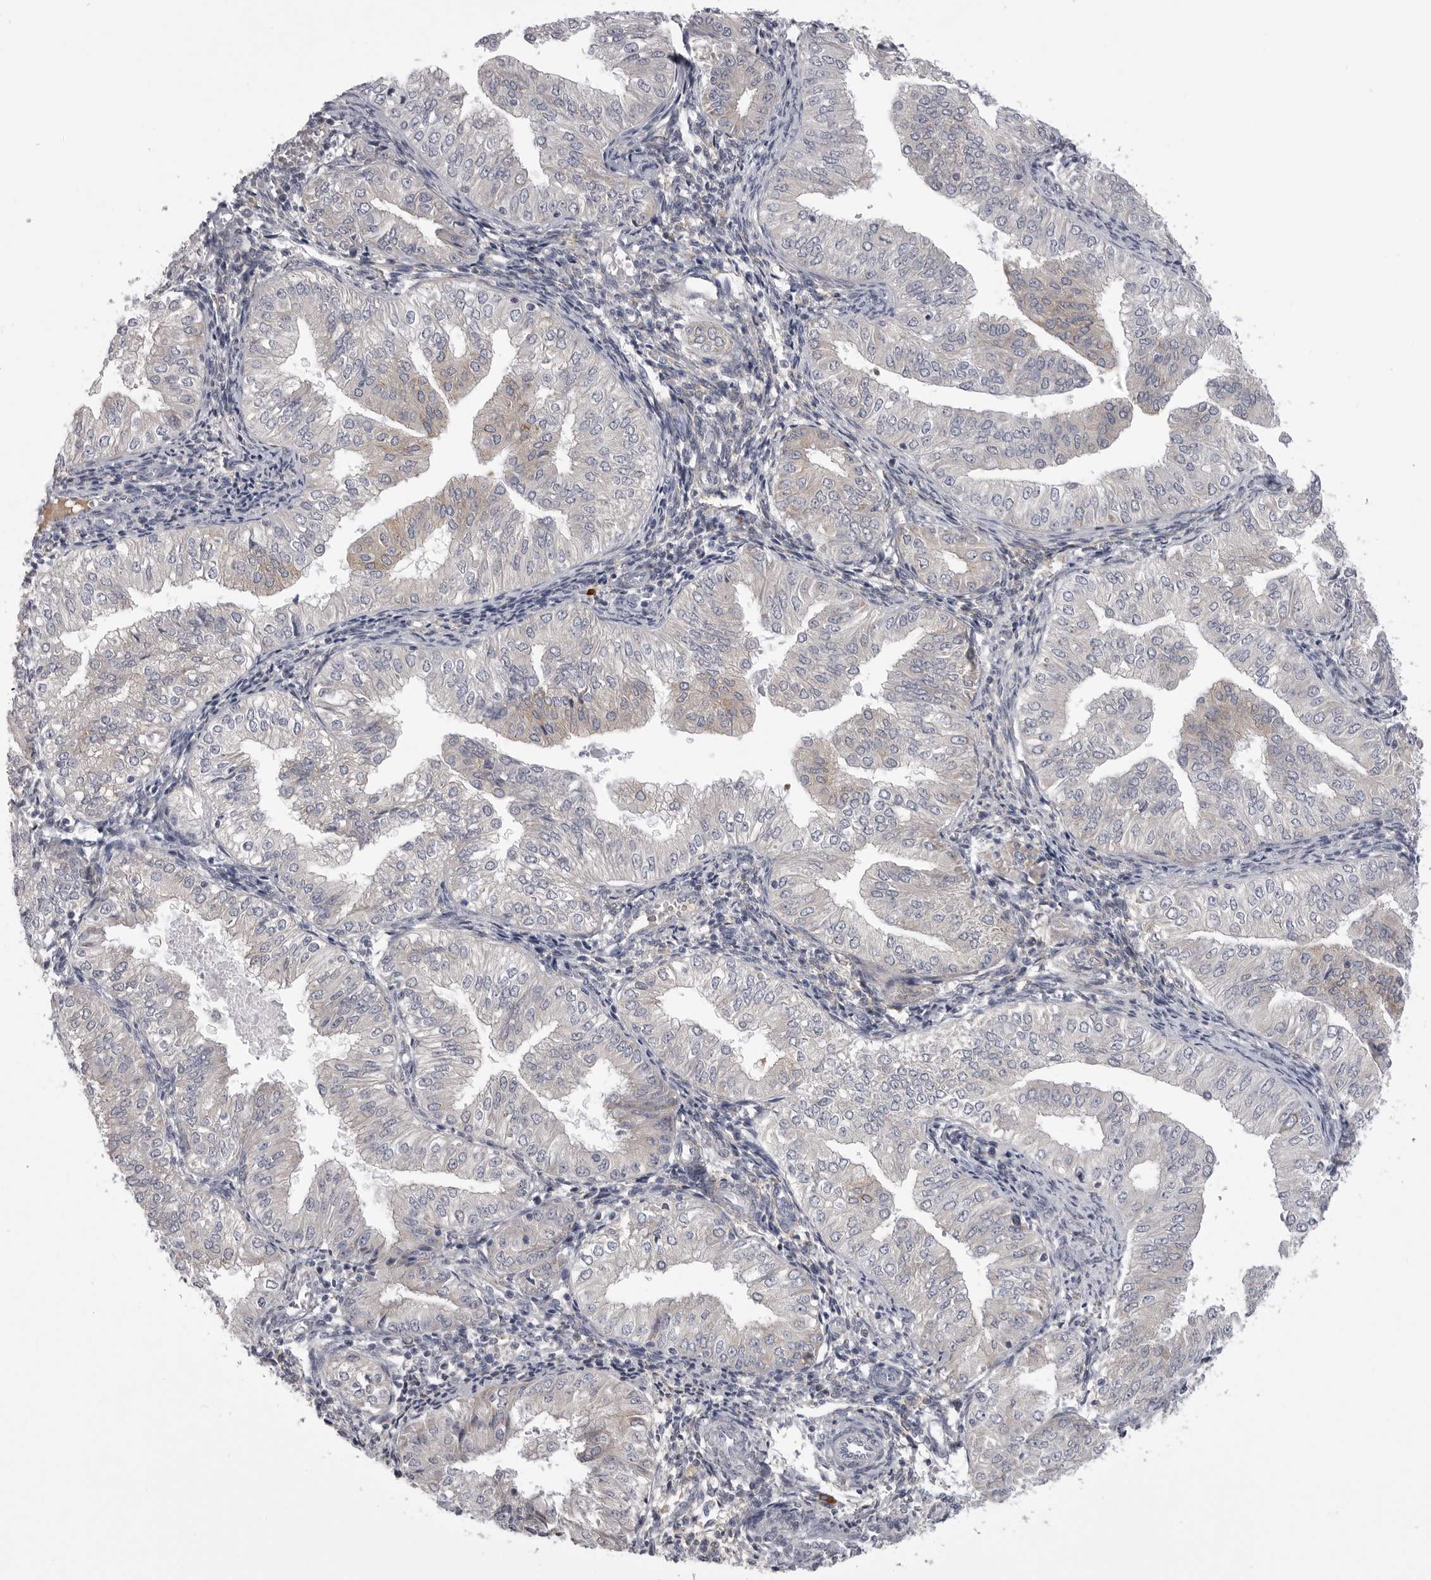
{"staining": {"intensity": "weak", "quantity": "<25%", "location": "cytoplasmic/membranous"}, "tissue": "endometrial cancer", "cell_type": "Tumor cells", "image_type": "cancer", "snomed": [{"axis": "morphology", "description": "Normal tissue, NOS"}, {"axis": "morphology", "description": "Adenocarcinoma, NOS"}, {"axis": "topography", "description": "Endometrium"}], "caption": "A histopathology image of human endometrial adenocarcinoma is negative for staining in tumor cells.", "gene": "FKBP2", "patient": {"sex": "female", "age": 53}}